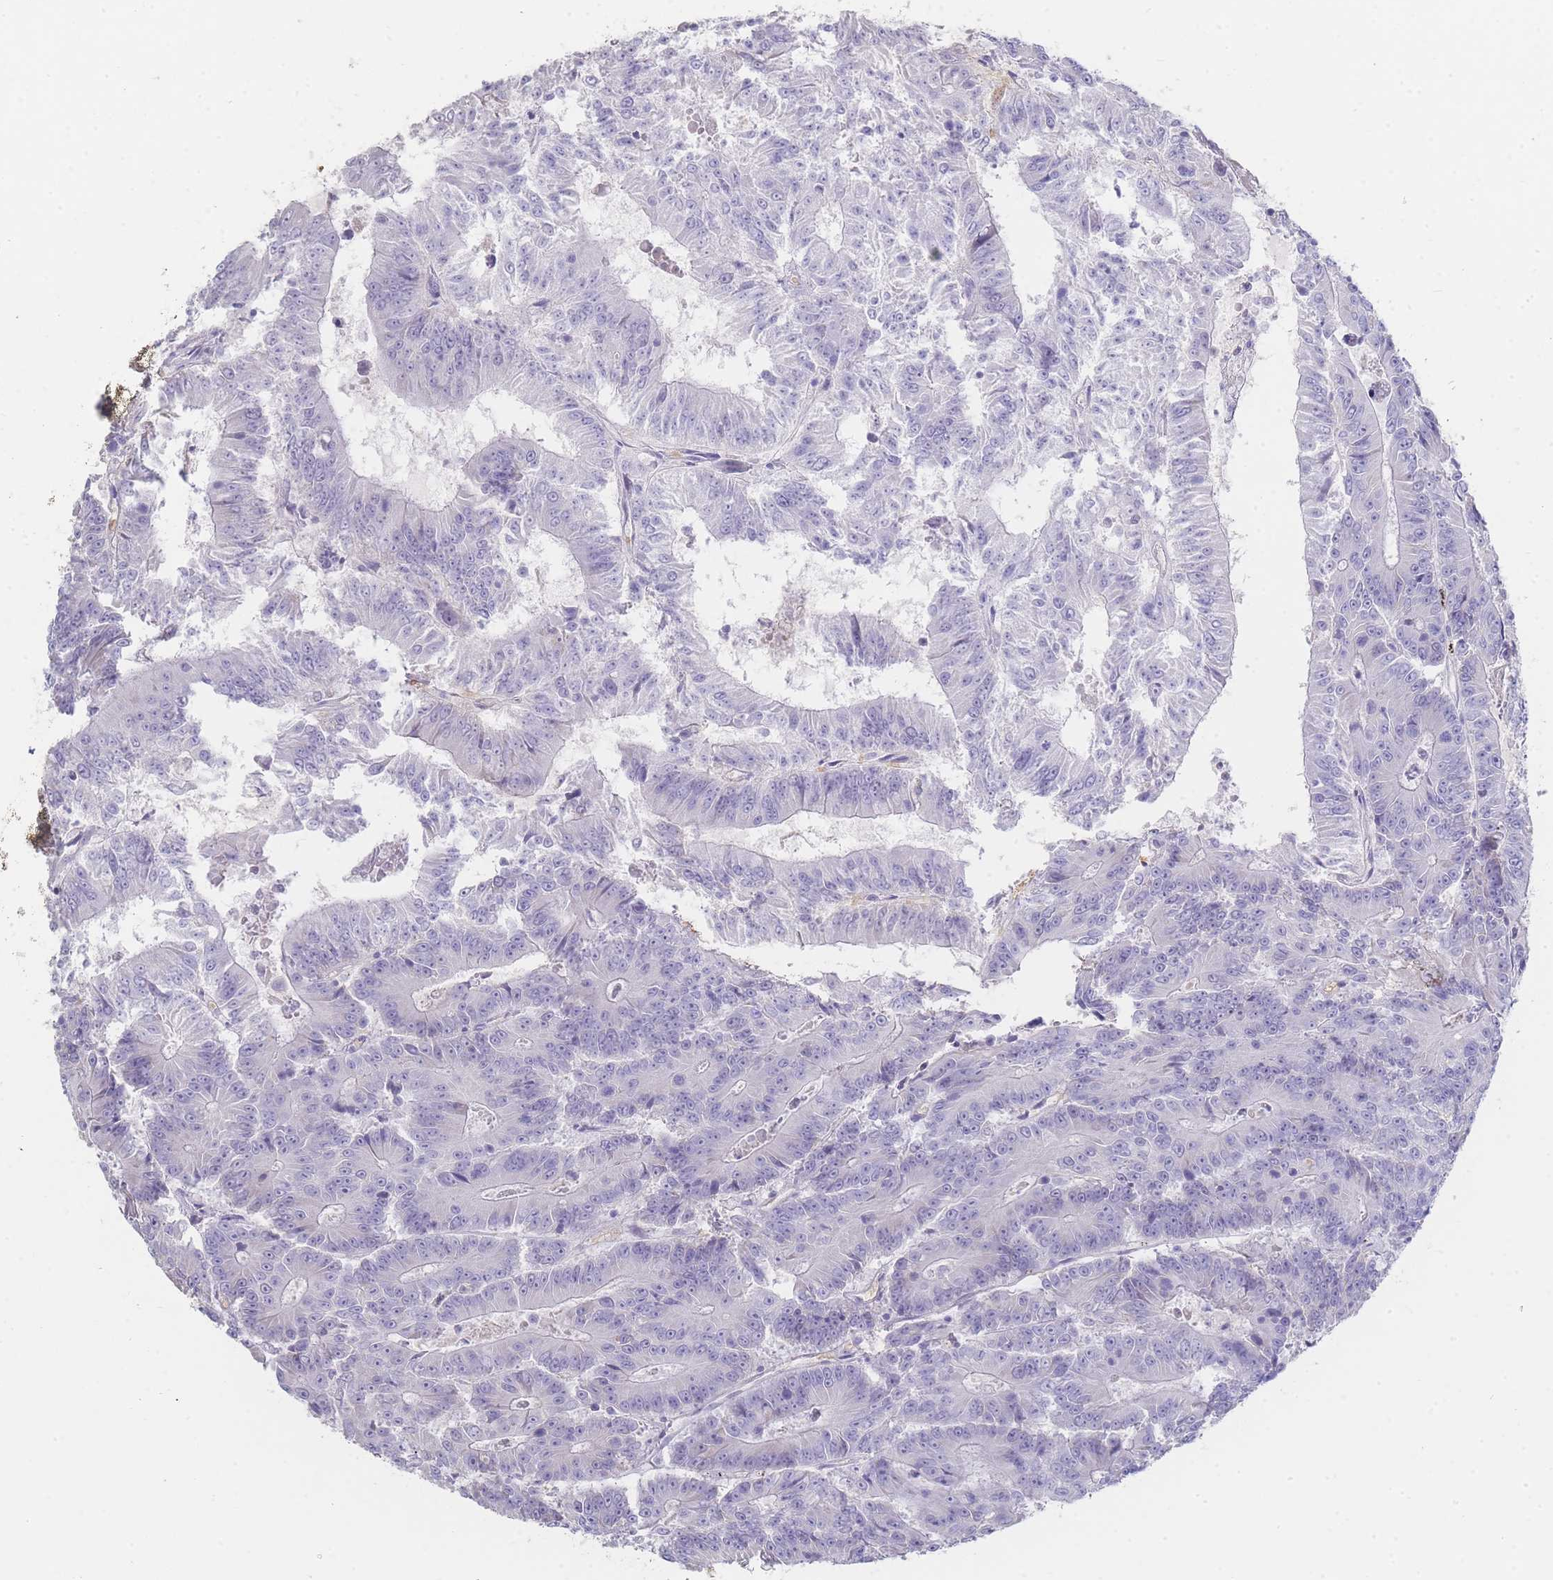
{"staining": {"intensity": "negative", "quantity": "none", "location": "none"}, "tissue": "colorectal cancer", "cell_type": "Tumor cells", "image_type": "cancer", "snomed": [{"axis": "morphology", "description": "Adenocarcinoma, NOS"}, {"axis": "topography", "description": "Colon"}], "caption": "This is an IHC micrograph of human colorectal cancer. There is no staining in tumor cells.", "gene": "HBG2", "patient": {"sex": "male", "age": 83}}